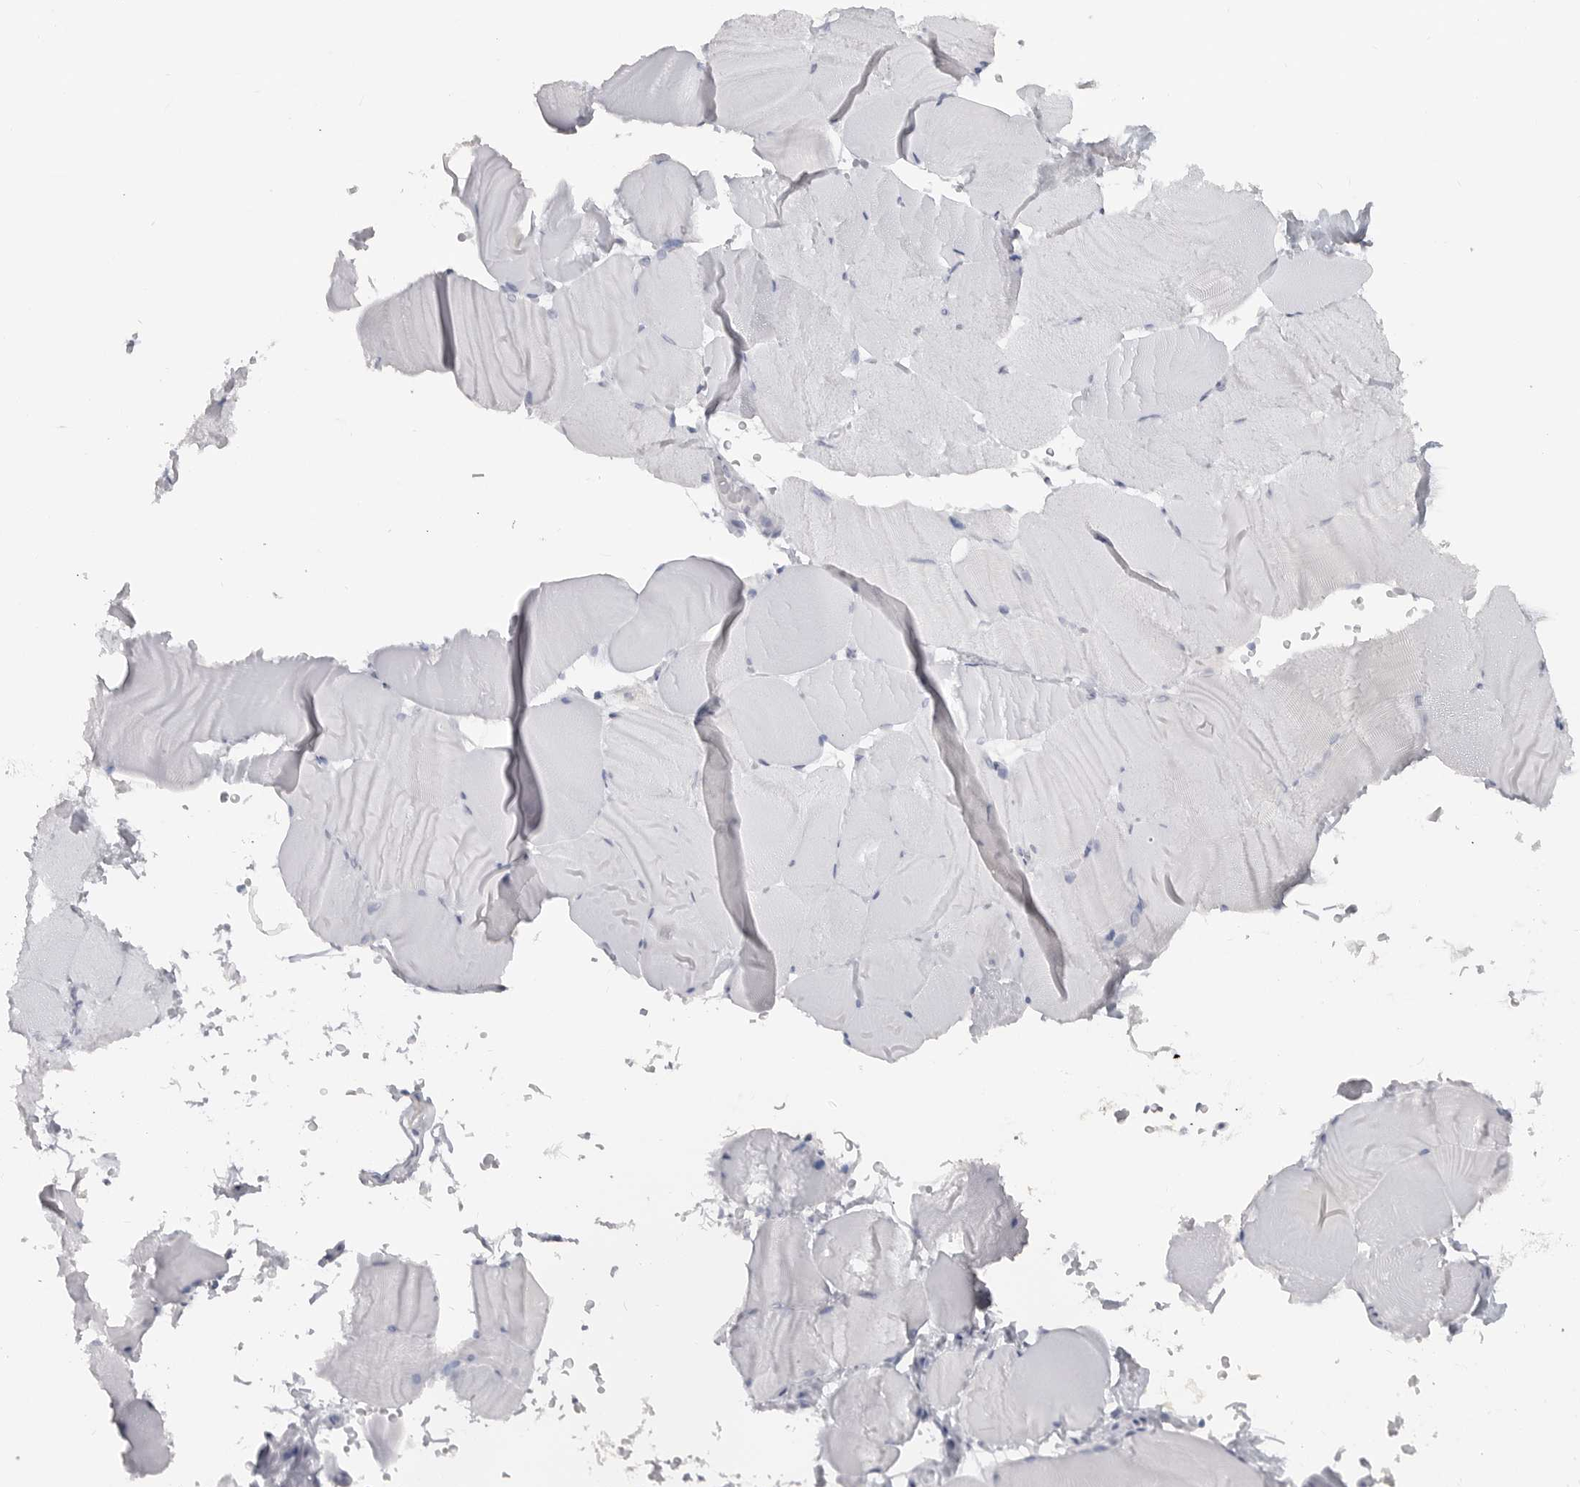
{"staining": {"intensity": "negative", "quantity": "none", "location": "none"}, "tissue": "skeletal muscle", "cell_type": "Myocytes", "image_type": "normal", "snomed": [{"axis": "morphology", "description": "Normal tissue, NOS"}, {"axis": "topography", "description": "Skeletal muscle"}, {"axis": "topography", "description": "Parathyroid gland"}], "caption": "Histopathology image shows no protein positivity in myocytes of unremarkable skeletal muscle. Nuclei are stained in blue.", "gene": "LY6D", "patient": {"sex": "female", "age": 37}}